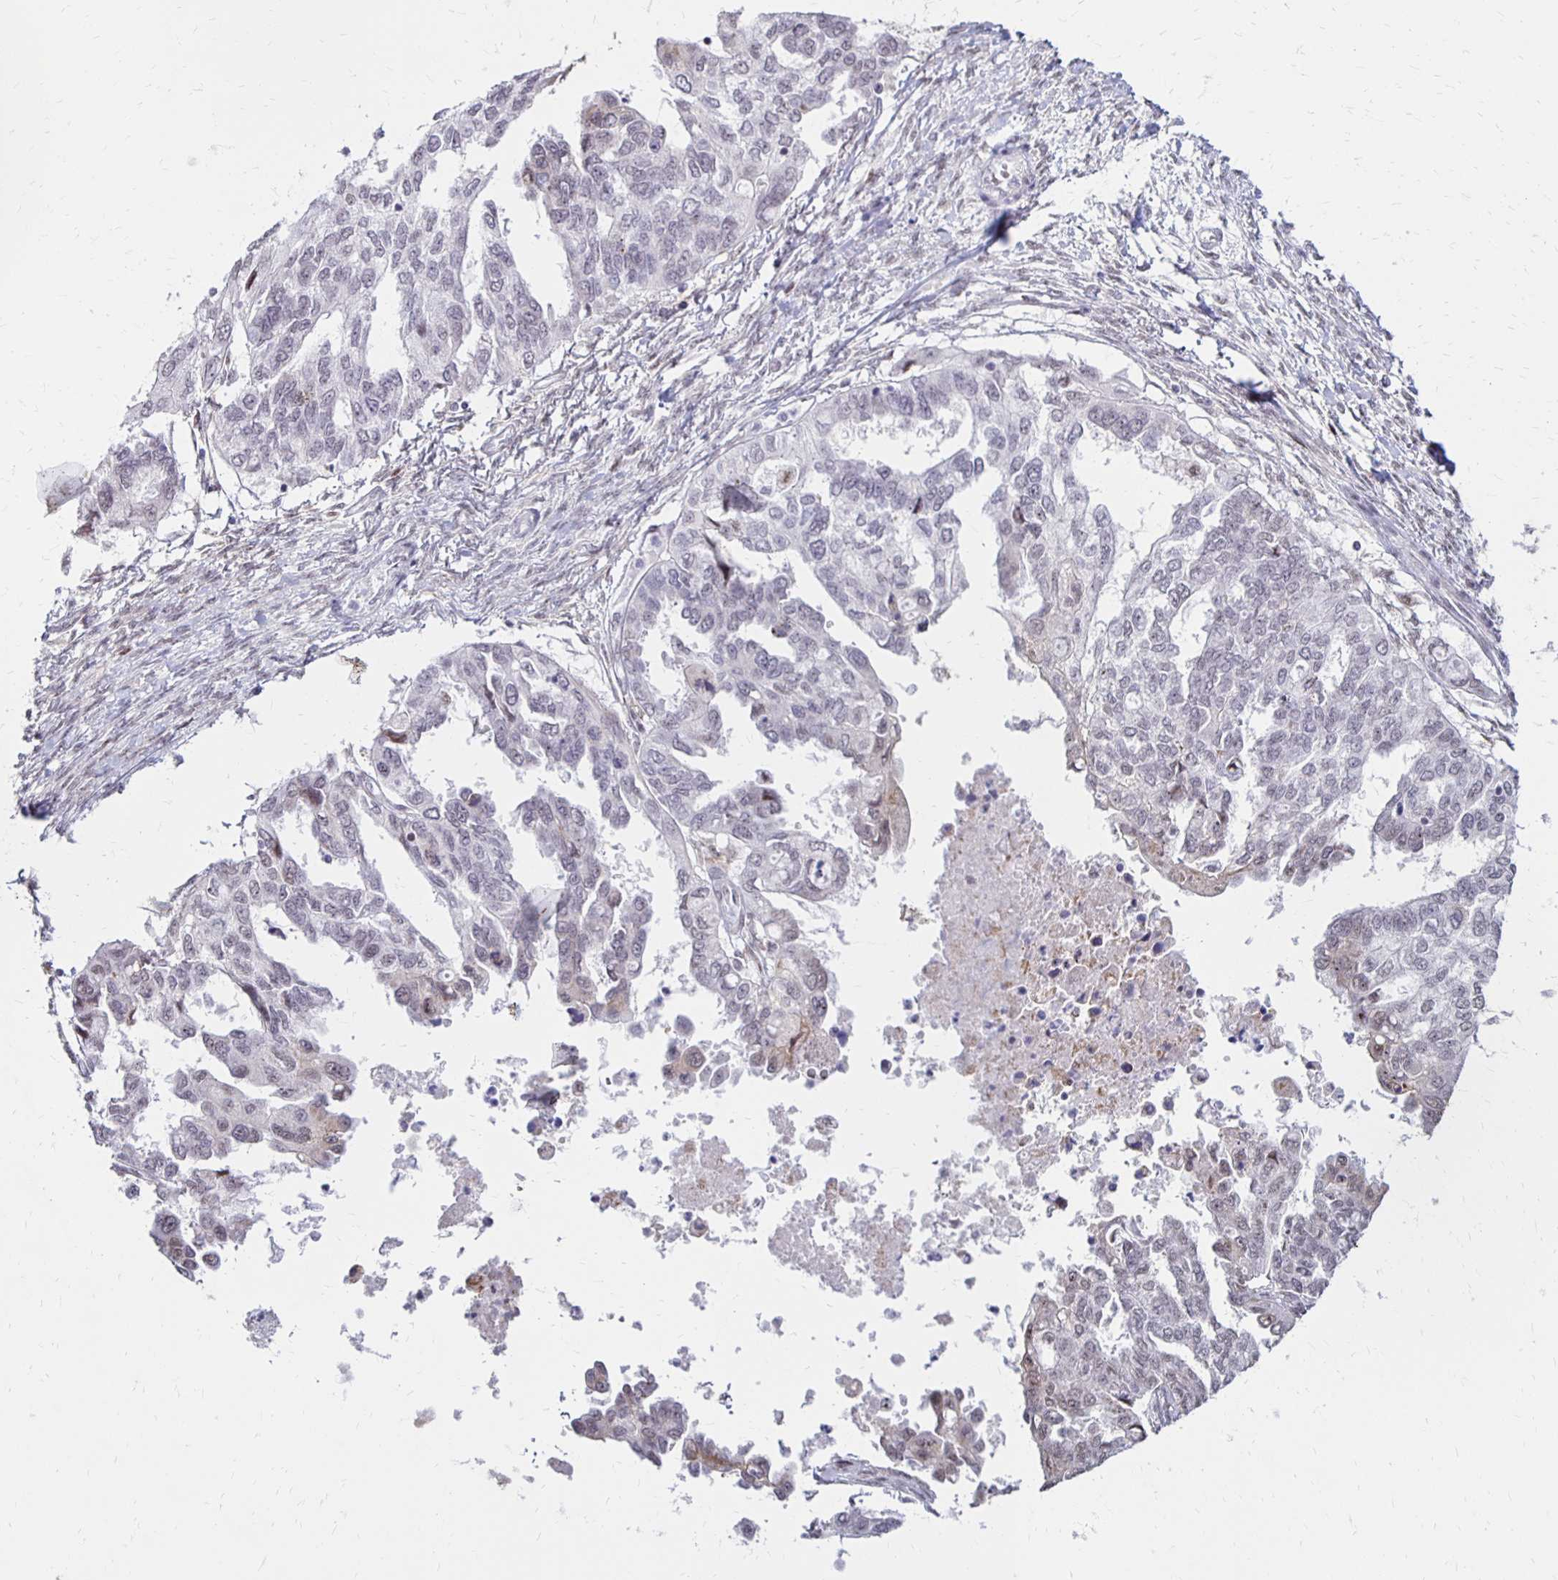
{"staining": {"intensity": "negative", "quantity": "none", "location": "none"}, "tissue": "ovarian cancer", "cell_type": "Tumor cells", "image_type": "cancer", "snomed": [{"axis": "morphology", "description": "Cystadenocarcinoma, serous, NOS"}, {"axis": "topography", "description": "Ovary"}], "caption": "Protein analysis of ovarian cancer (serous cystadenocarcinoma) displays no significant staining in tumor cells. Nuclei are stained in blue.", "gene": "DAGLA", "patient": {"sex": "female", "age": 53}}